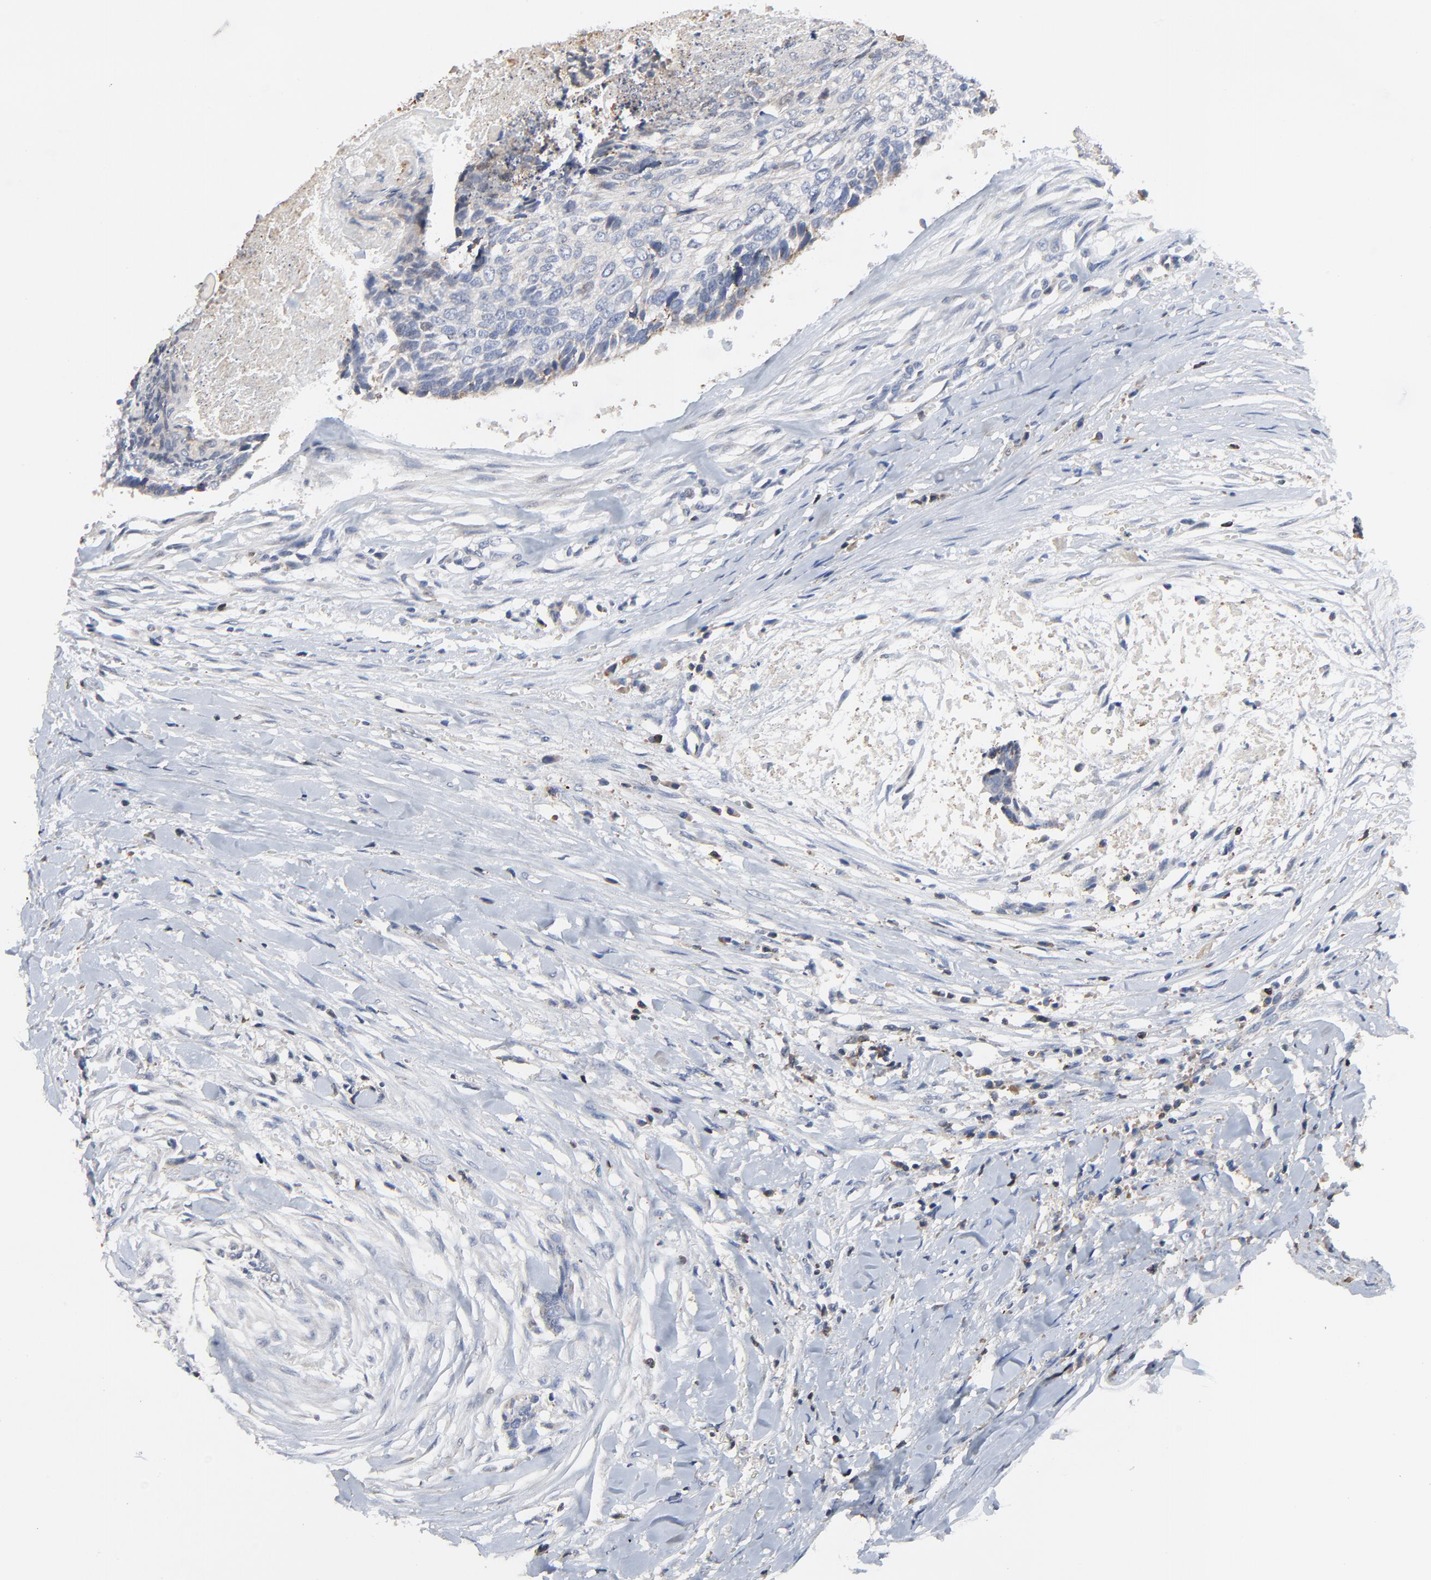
{"staining": {"intensity": "negative", "quantity": "none", "location": "none"}, "tissue": "head and neck cancer", "cell_type": "Tumor cells", "image_type": "cancer", "snomed": [{"axis": "morphology", "description": "Squamous cell carcinoma, NOS"}, {"axis": "topography", "description": "Salivary gland"}, {"axis": "topography", "description": "Head-Neck"}], "caption": "There is no significant positivity in tumor cells of head and neck cancer.", "gene": "SKAP1", "patient": {"sex": "male", "age": 70}}